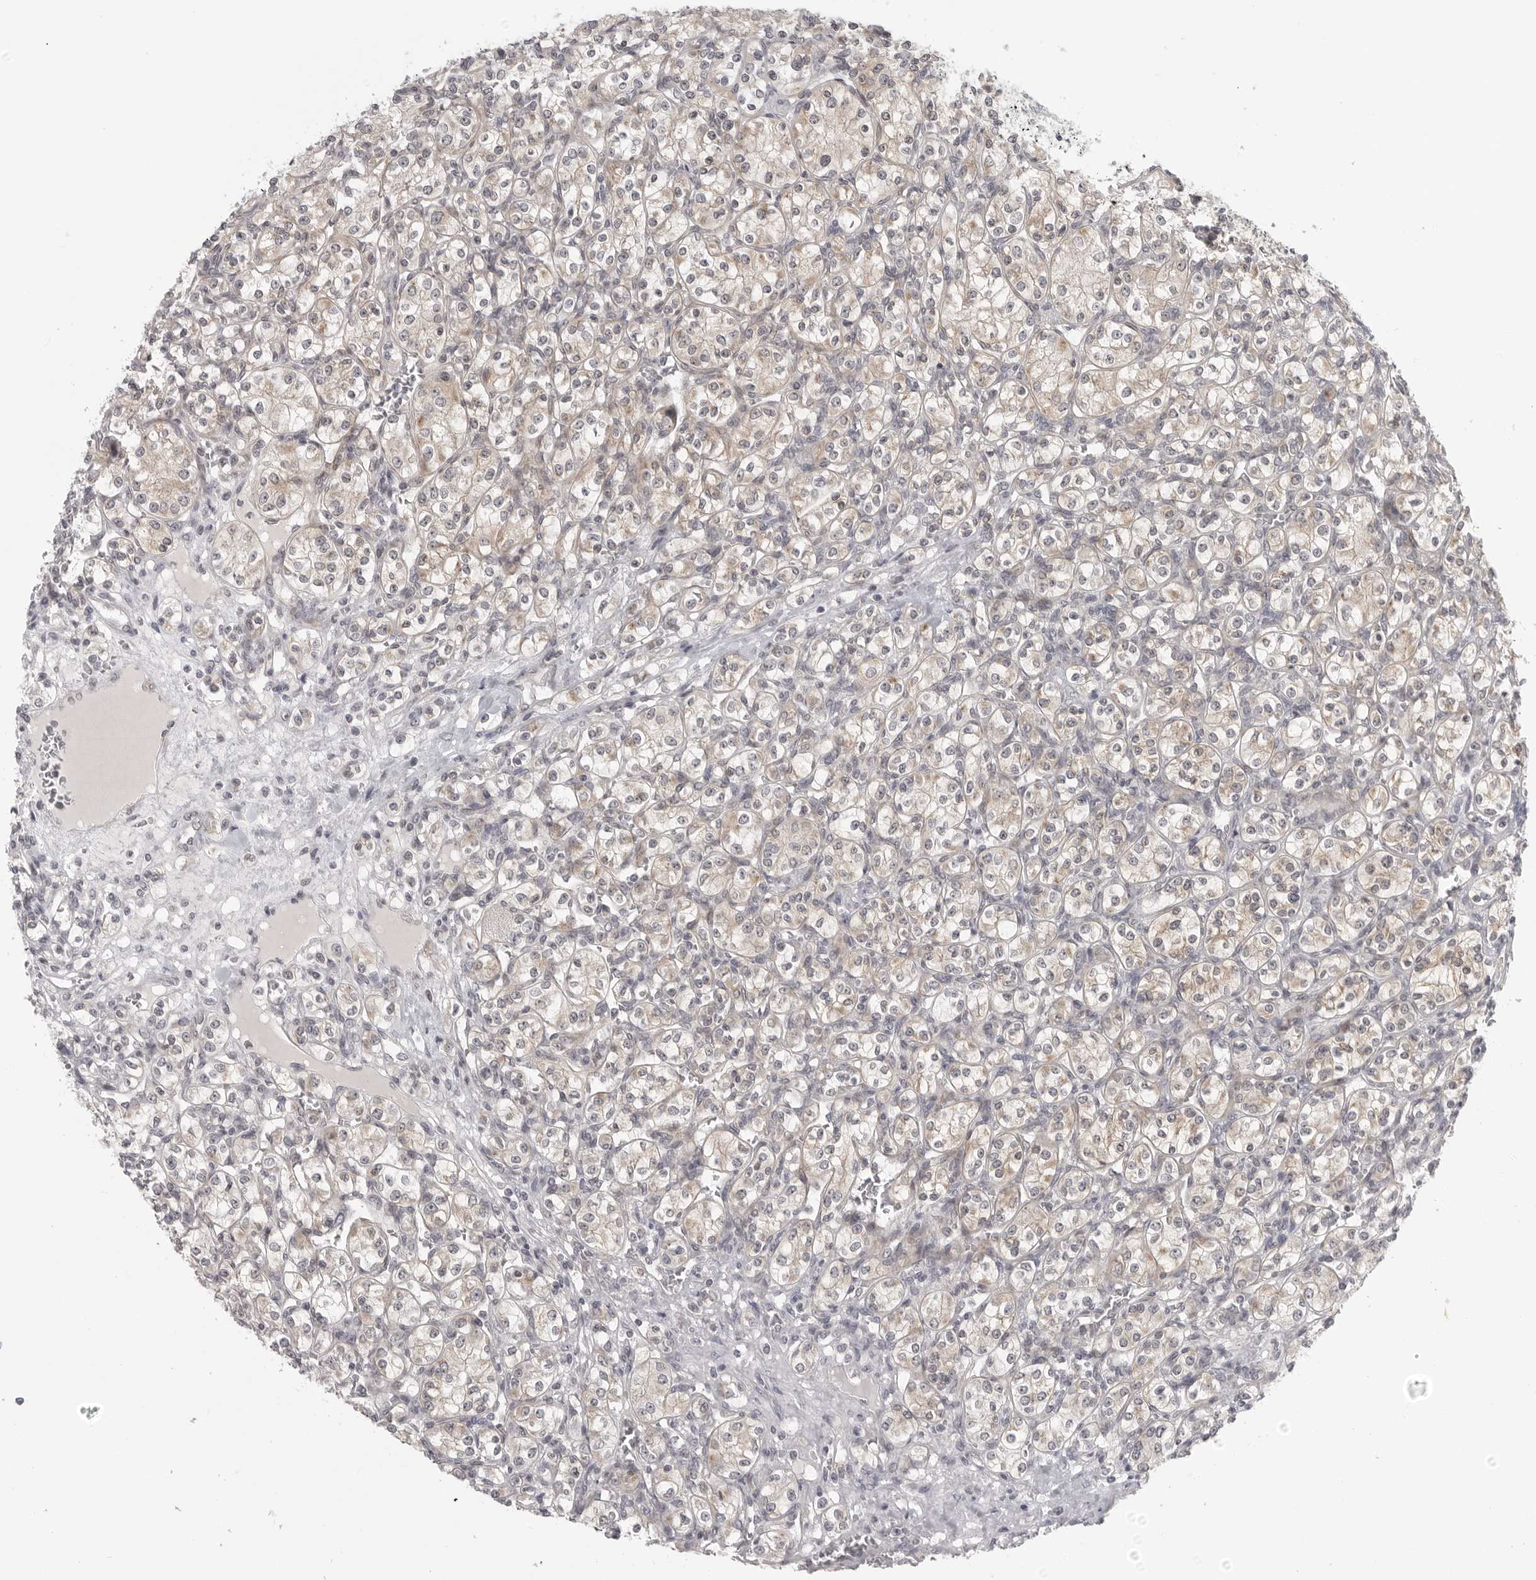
{"staining": {"intensity": "weak", "quantity": "25%-75%", "location": "cytoplasmic/membranous"}, "tissue": "renal cancer", "cell_type": "Tumor cells", "image_type": "cancer", "snomed": [{"axis": "morphology", "description": "Adenocarcinoma, NOS"}, {"axis": "topography", "description": "Kidney"}], "caption": "This micrograph displays IHC staining of adenocarcinoma (renal), with low weak cytoplasmic/membranous expression in about 25%-75% of tumor cells.", "gene": "TUT4", "patient": {"sex": "male", "age": 77}}